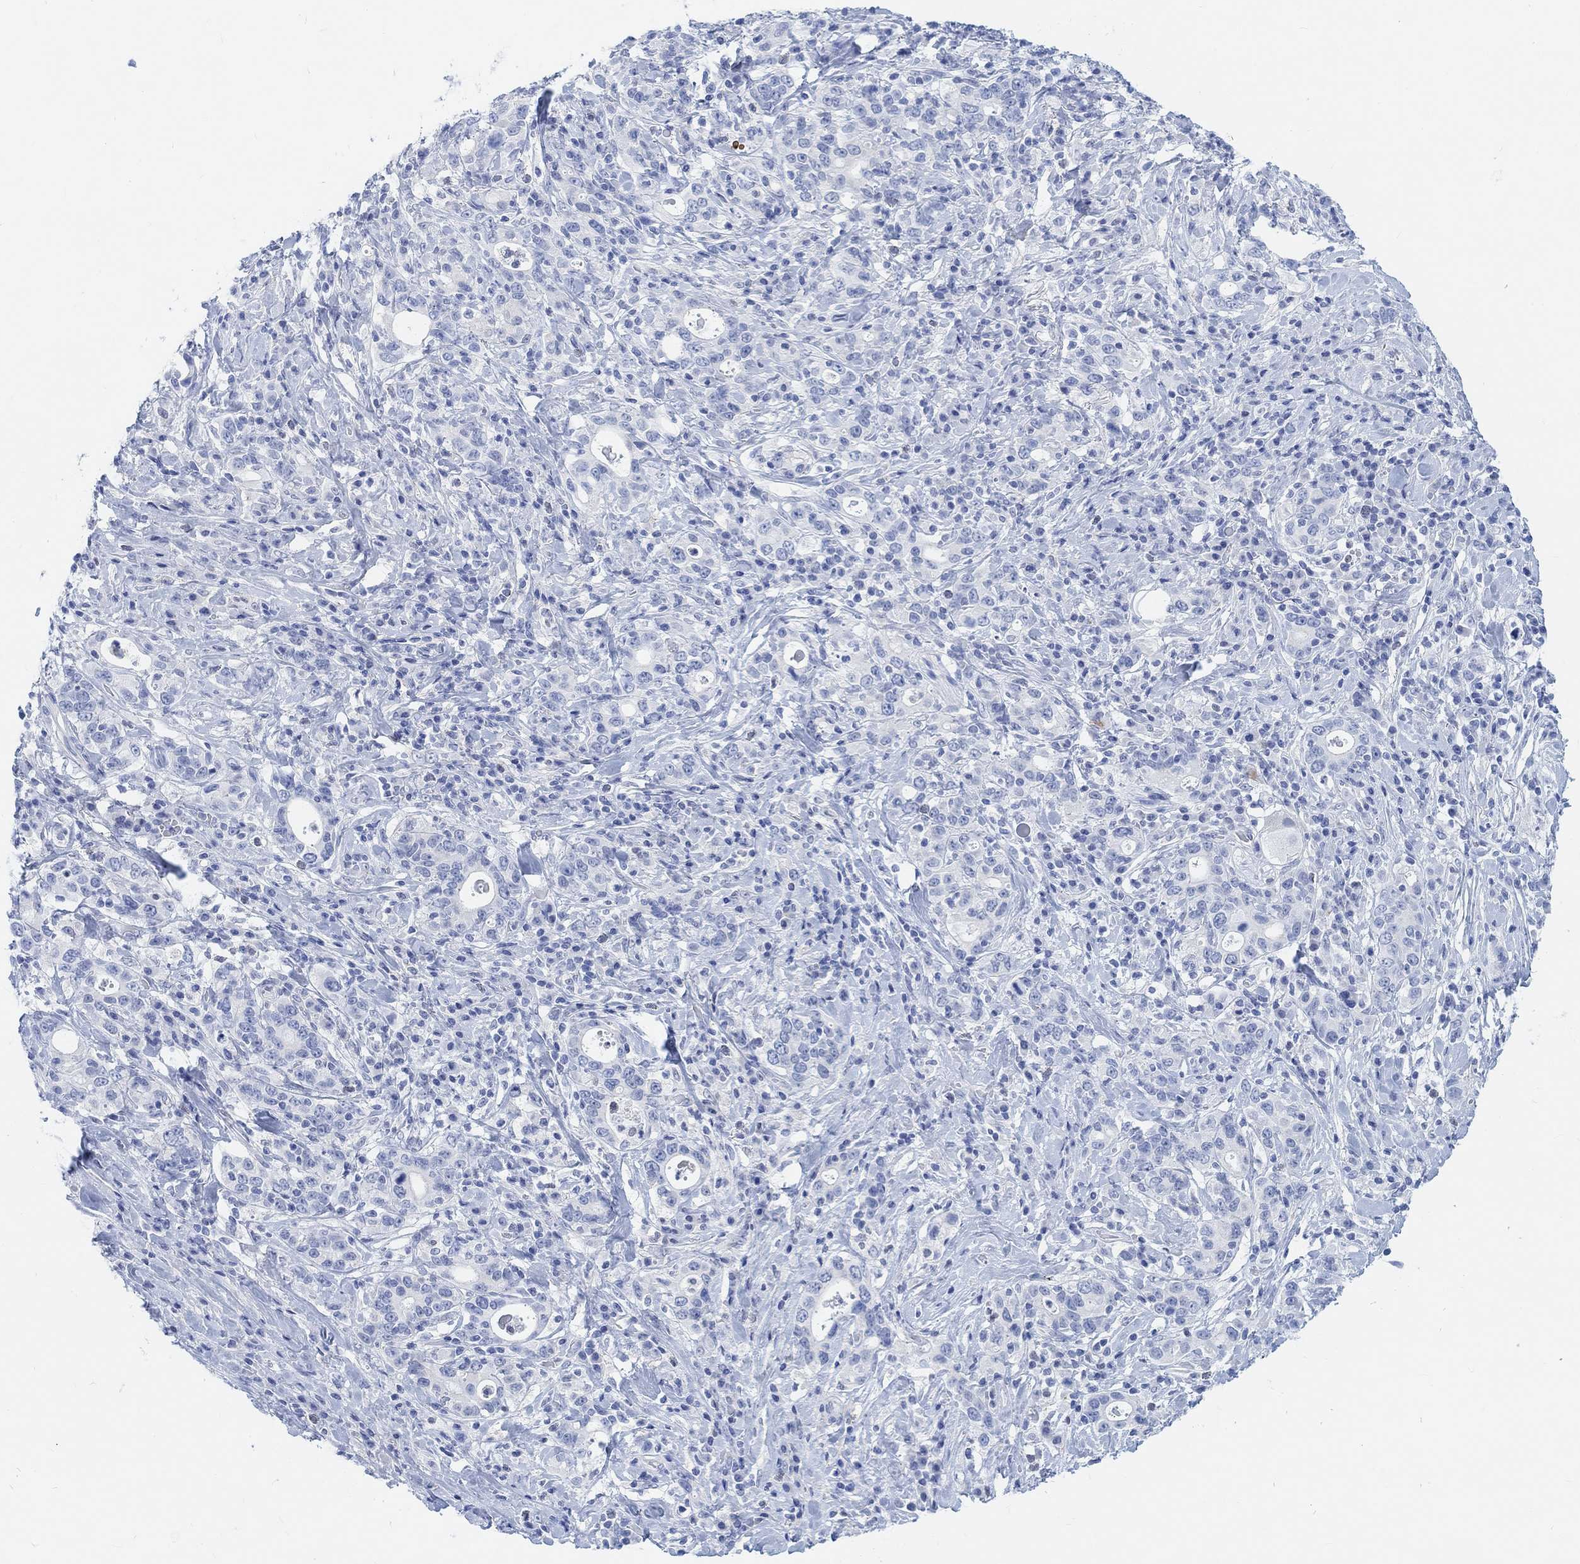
{"staining": {"intensity": "negative", "quantity": "none", "location": "none"}, "tissue": "stomach cancer", "cell_type": "Tumor cells", "image_type": "cancer", "snomed": [{"axis": "morphology", "description": "Adenocarcinoma, NOS"}, {"axis": "topography", "description": "Stomach"}], "caption": "An IHC image of stomach cancer is shown. There is no staining in tumor cells of stomach cancer.", "gene": "ENO4", "patient": {"sex": "male", "age": 79}}